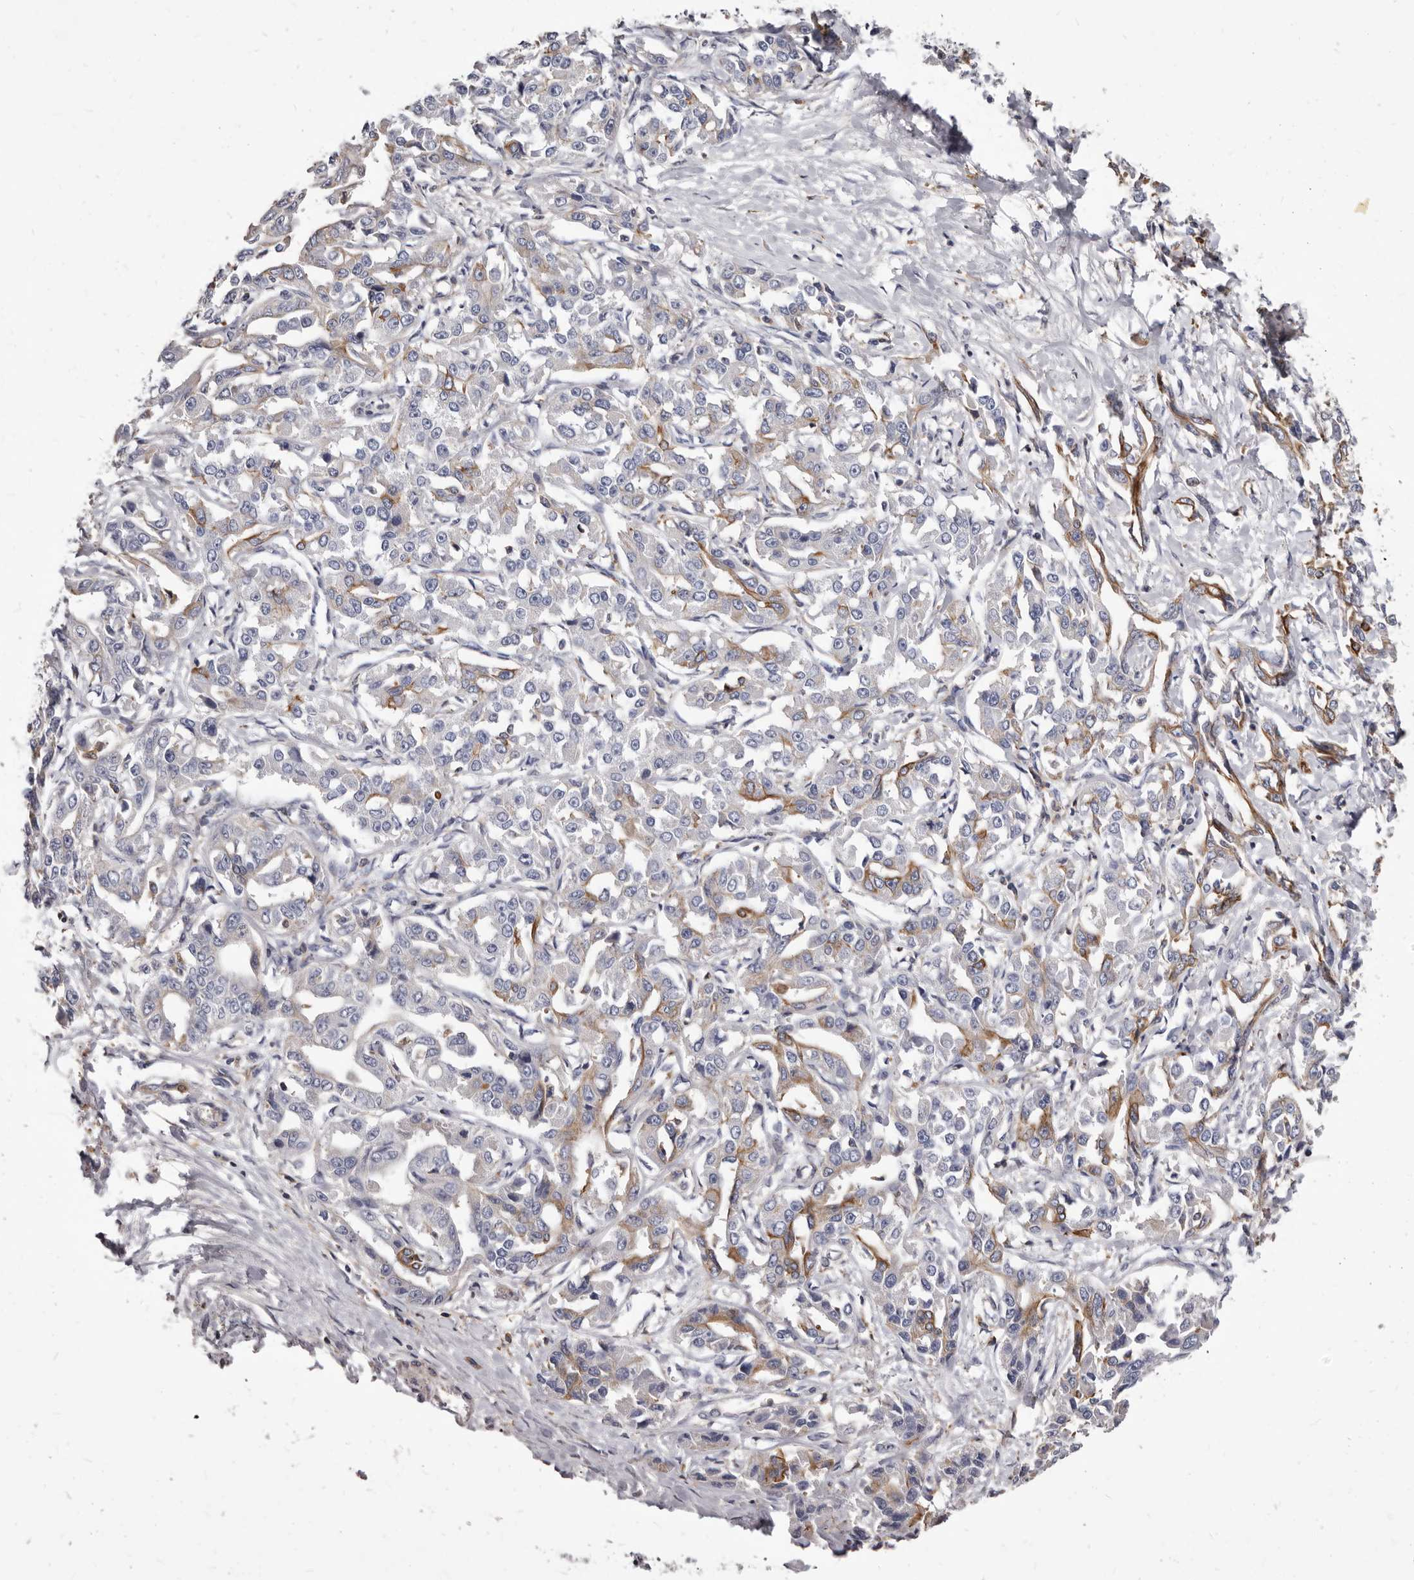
{"staining": {"intensity": "weak", "quantity": "<25%", "location": "cytoplasmic/membranous"}, "tissue": "liver cancer", "cell_type": "Tumor cells", "image_type": "cancer", "snomed": [{"axis": "morphology", "description": "Cholangiocarcinoma"}, {"axis": "topography", "description": "Liver"}], "caption": "Liver cancer stained for a protein using IHC reveals no positivity tumor cells.", "gene": "NIBAN1", "patient": {"sex": "male", "age": 59}}